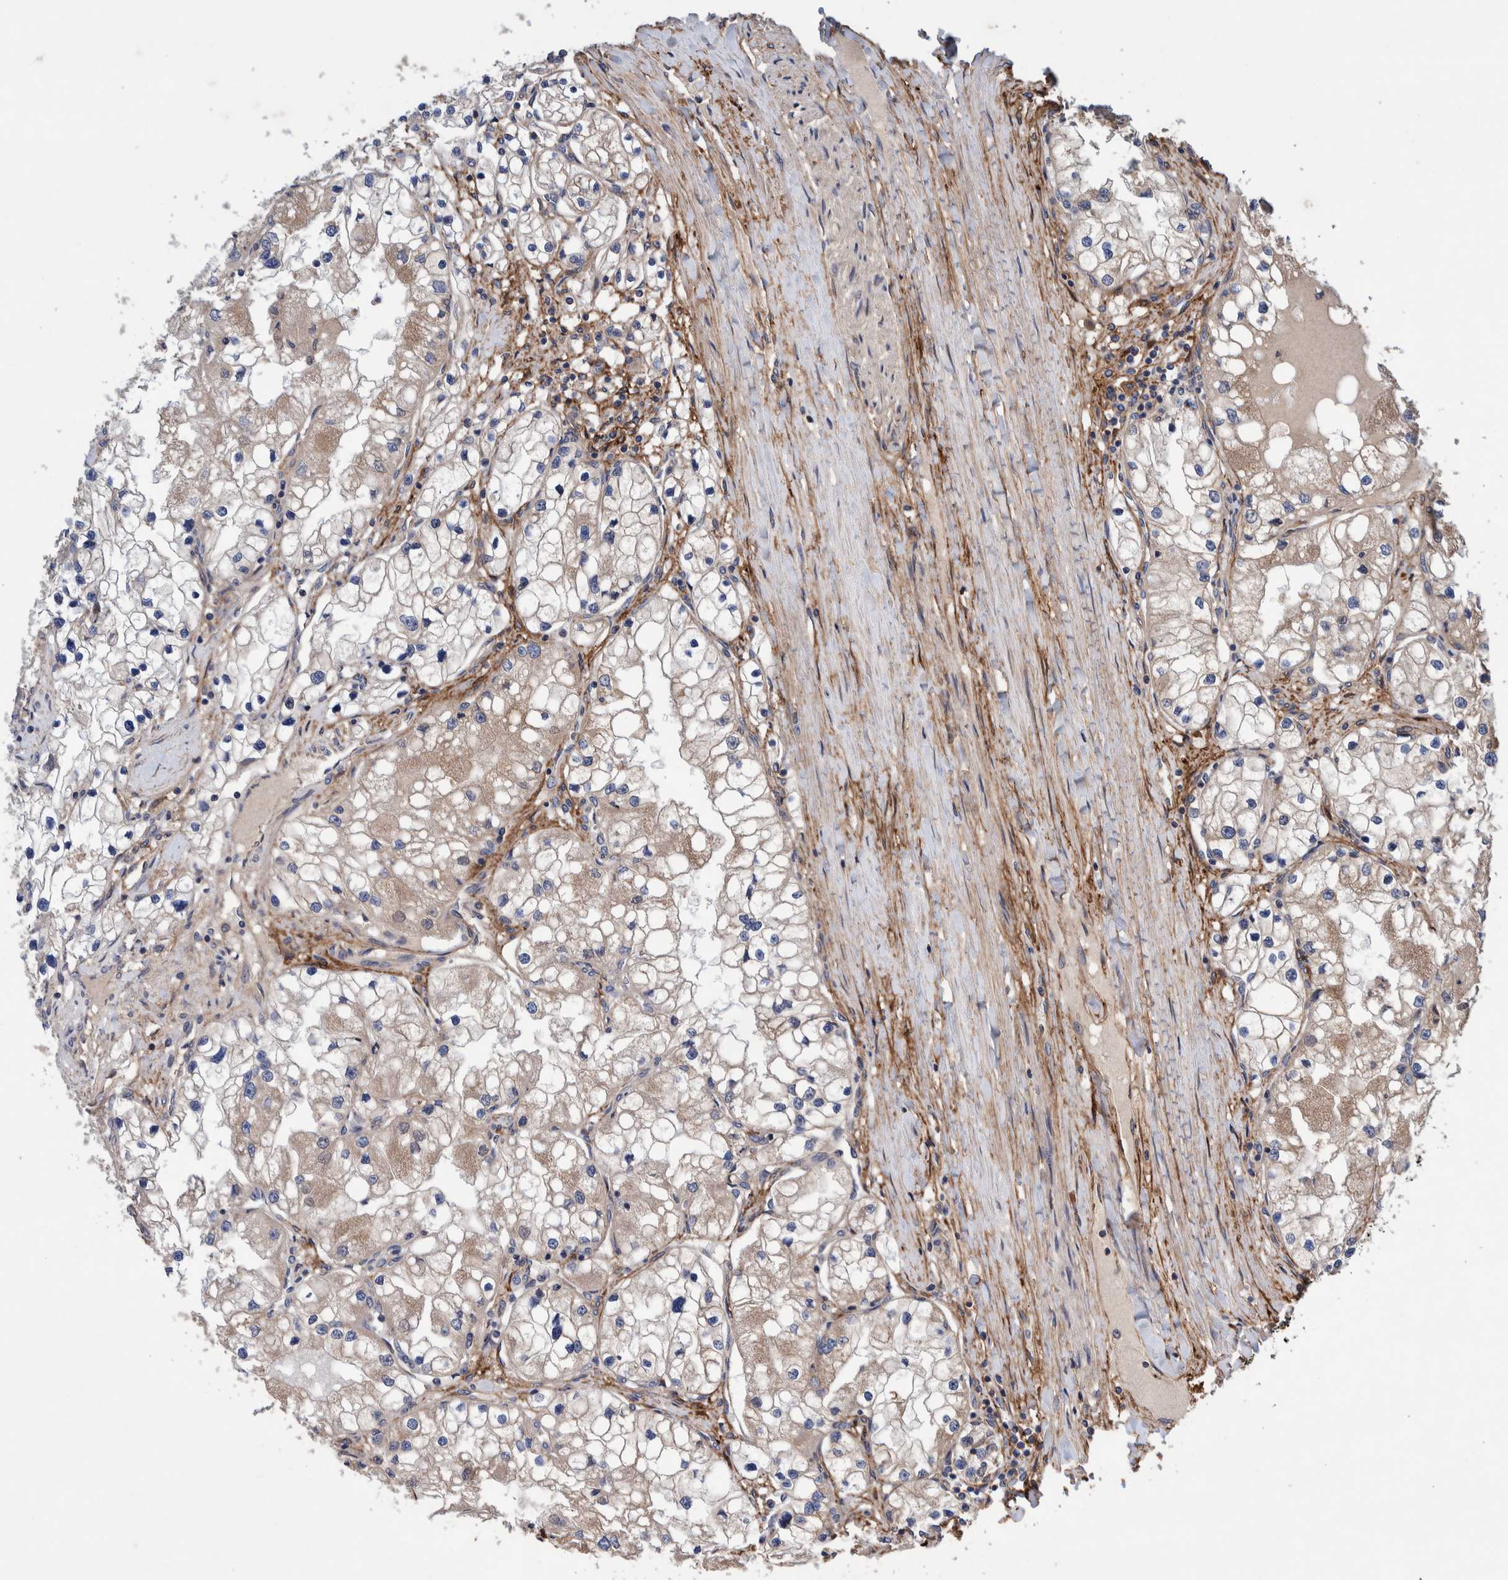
{"staining": {"intensity": "weak", "quantity": ">75%", "location": "cytoplasmic/membranous"}, "tissue": "renal cancer", "cell_type": "Tumor cells", "image_type": "cancer", "snomed": [{"axis": "morphology", "description": "Adenocarcinoma, NOS"}, {"axis": "topography", "description": "Kidney"}], "caption": "Immunohistochemistry (DAB (3,3'-diaminobenzidine)) staining of renal adenocarcinoma reveals weak cytoplasmic/membranous protein positivity in about >75% of tumor cells.", "gene": "PIK3R6", "patient": {"sex": "male", "age": 68}}